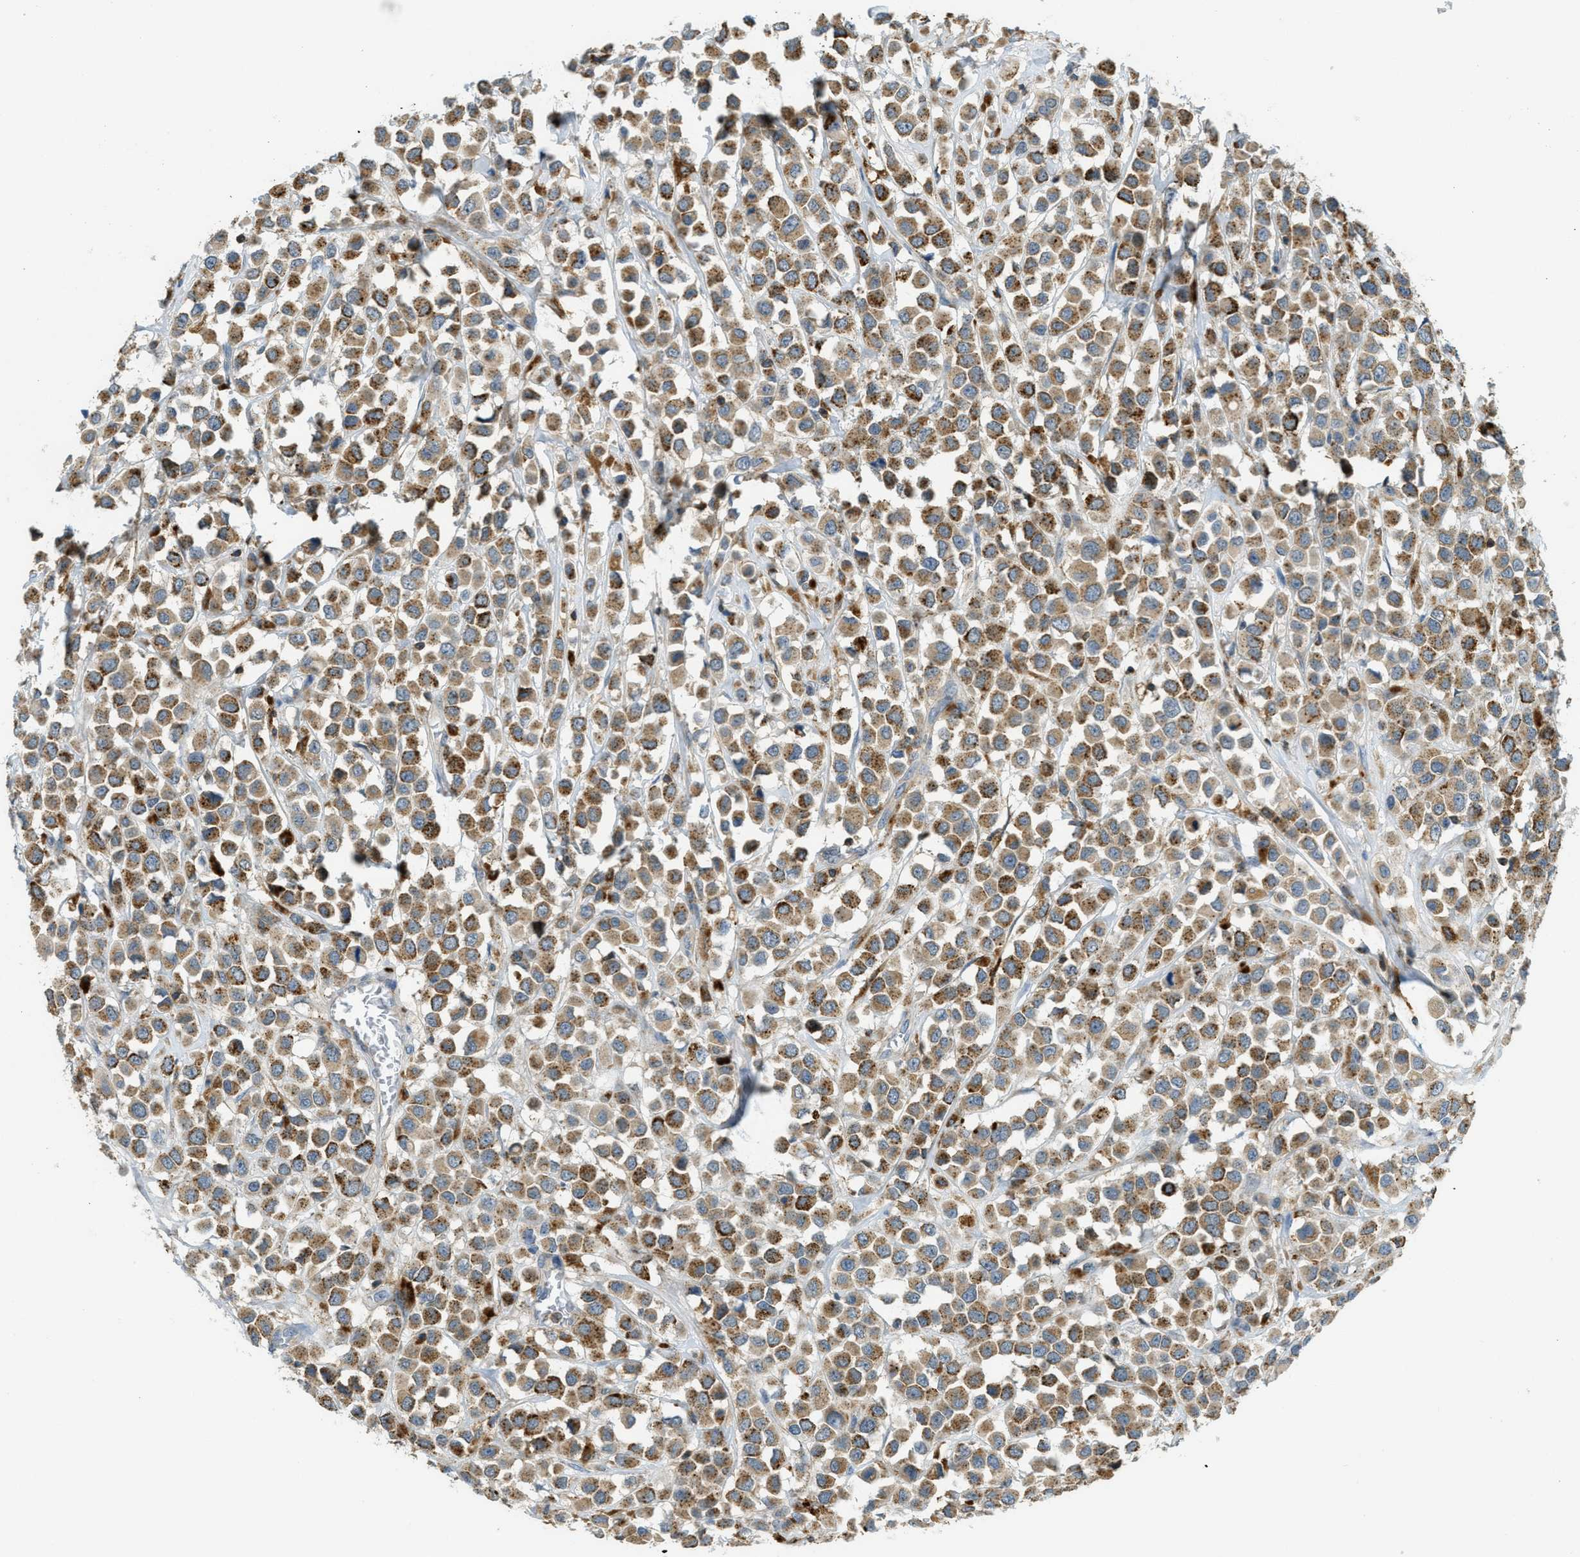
{"staining": {"intensity": "moderate", "quantity": ">75%", "location": "cytoplasmic/membranous"}, "tissue": "breast cancer", "cell_type": "Tumor cells", "image_type": "cancer", "snomed": [{"axis": "morphology", "description": "Duct carcinoma"}, {"axis": "topography", "description": "Breast"}], "caption": "Immunohistochemistry photomicrograph of neoplastic tissue: breast invasive ductal carcinoma stained using IHC reveals medium levels of moderate protein expression localized specifically in the cytoplasmic/membranous of tumor cells, appearing as a cytoplasmic/membranous brown color.", "gene": "PLBD2", "patient": {"sex": "female", "age": 61}}